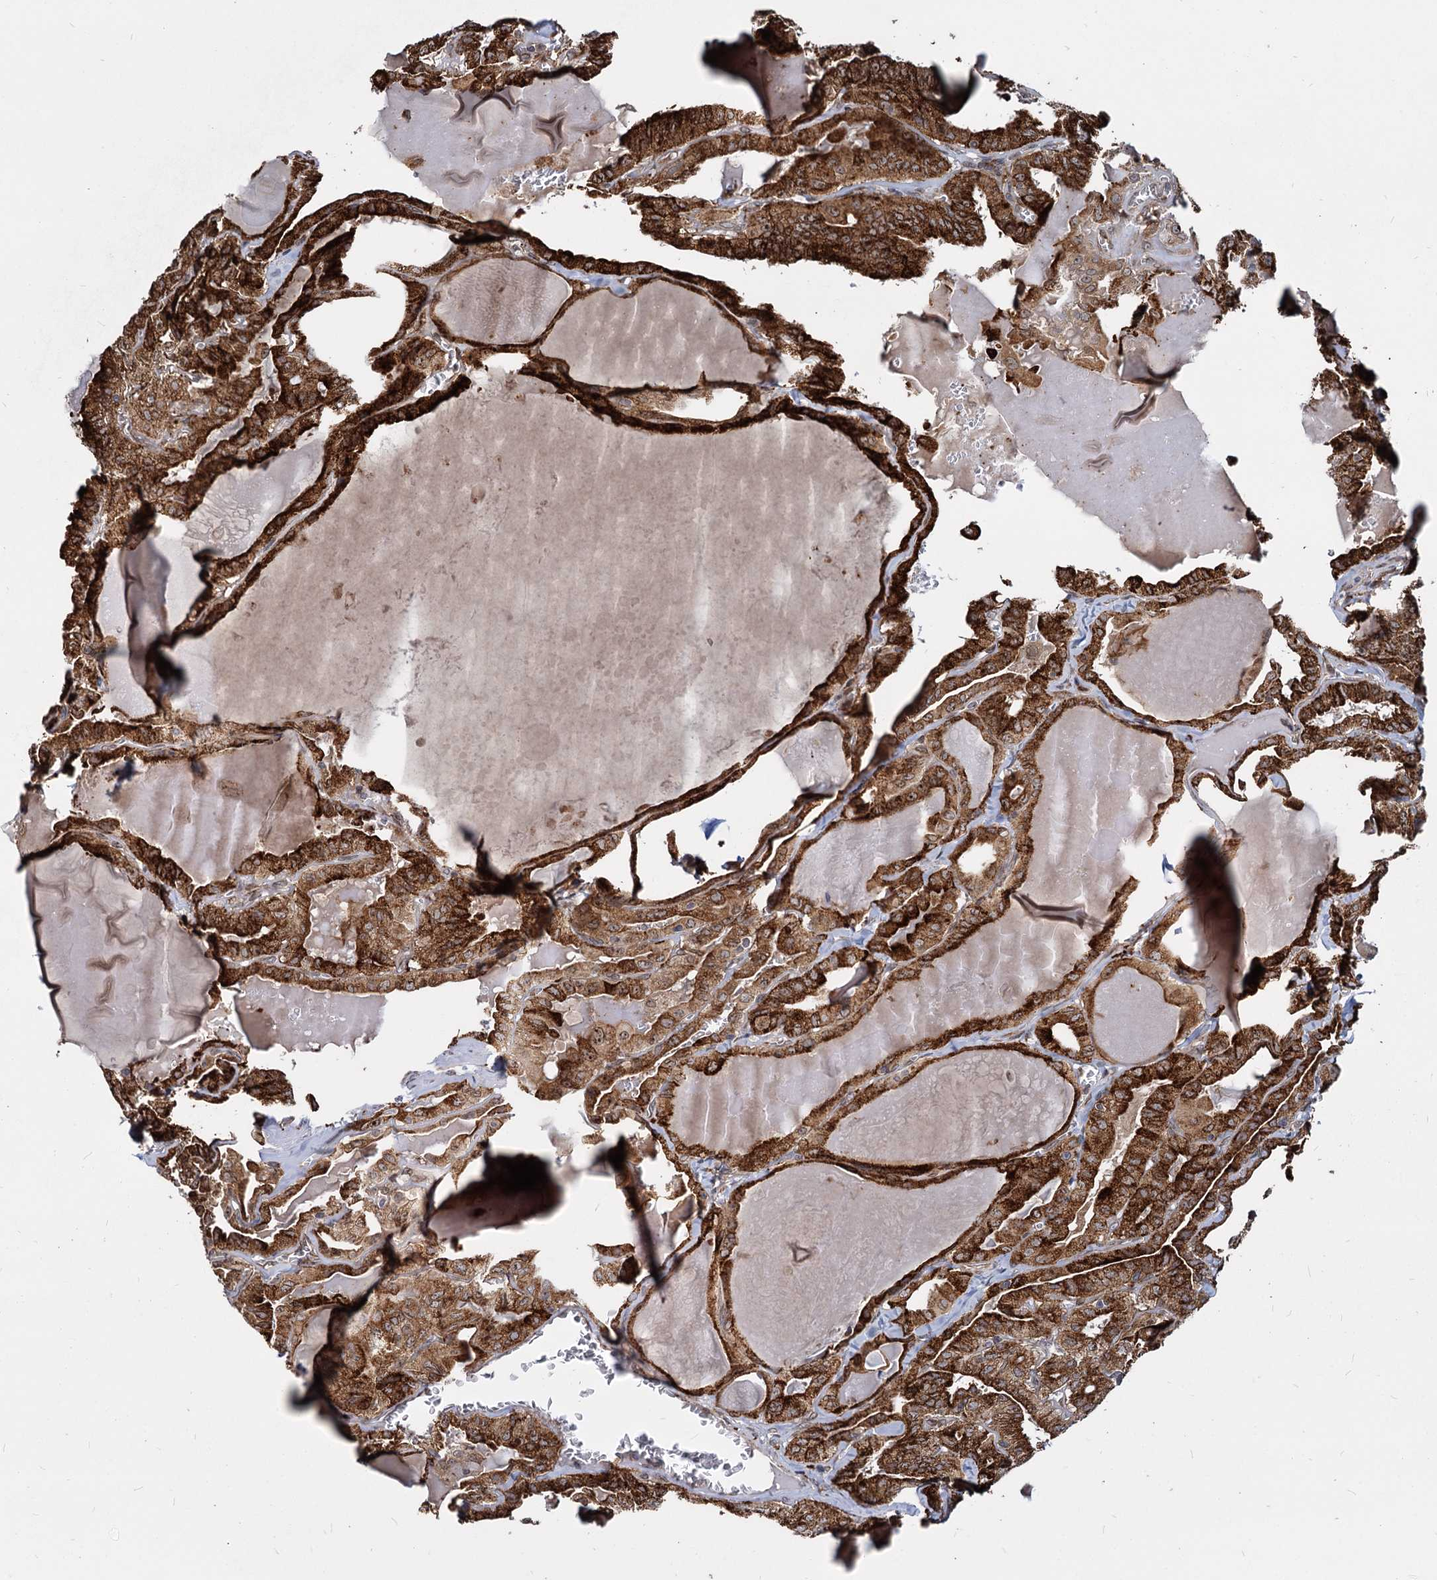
{"staining": {"intensity": "strong", "quantity": ">75%", "location": "cytoplasmic/membranous"}, "tissue": "thyroid cancer", "cell_type": "Tumor cells", "image_type": "cancer", "snomed": [{"axis": "morphology", "description": "Papillary adenocarcinoma, NOS"}, {"axis": "topography", "description": "Thyroid gland"}], "caption": "This photomicrograph displays immunohistochemistry staining of human thyroid cancer, with high strong cytoplasmic/membranous staining in approximately >75% of tumor cells.", "gene": "SAAL1", "patient": {"sex": "male", "age": 52}}